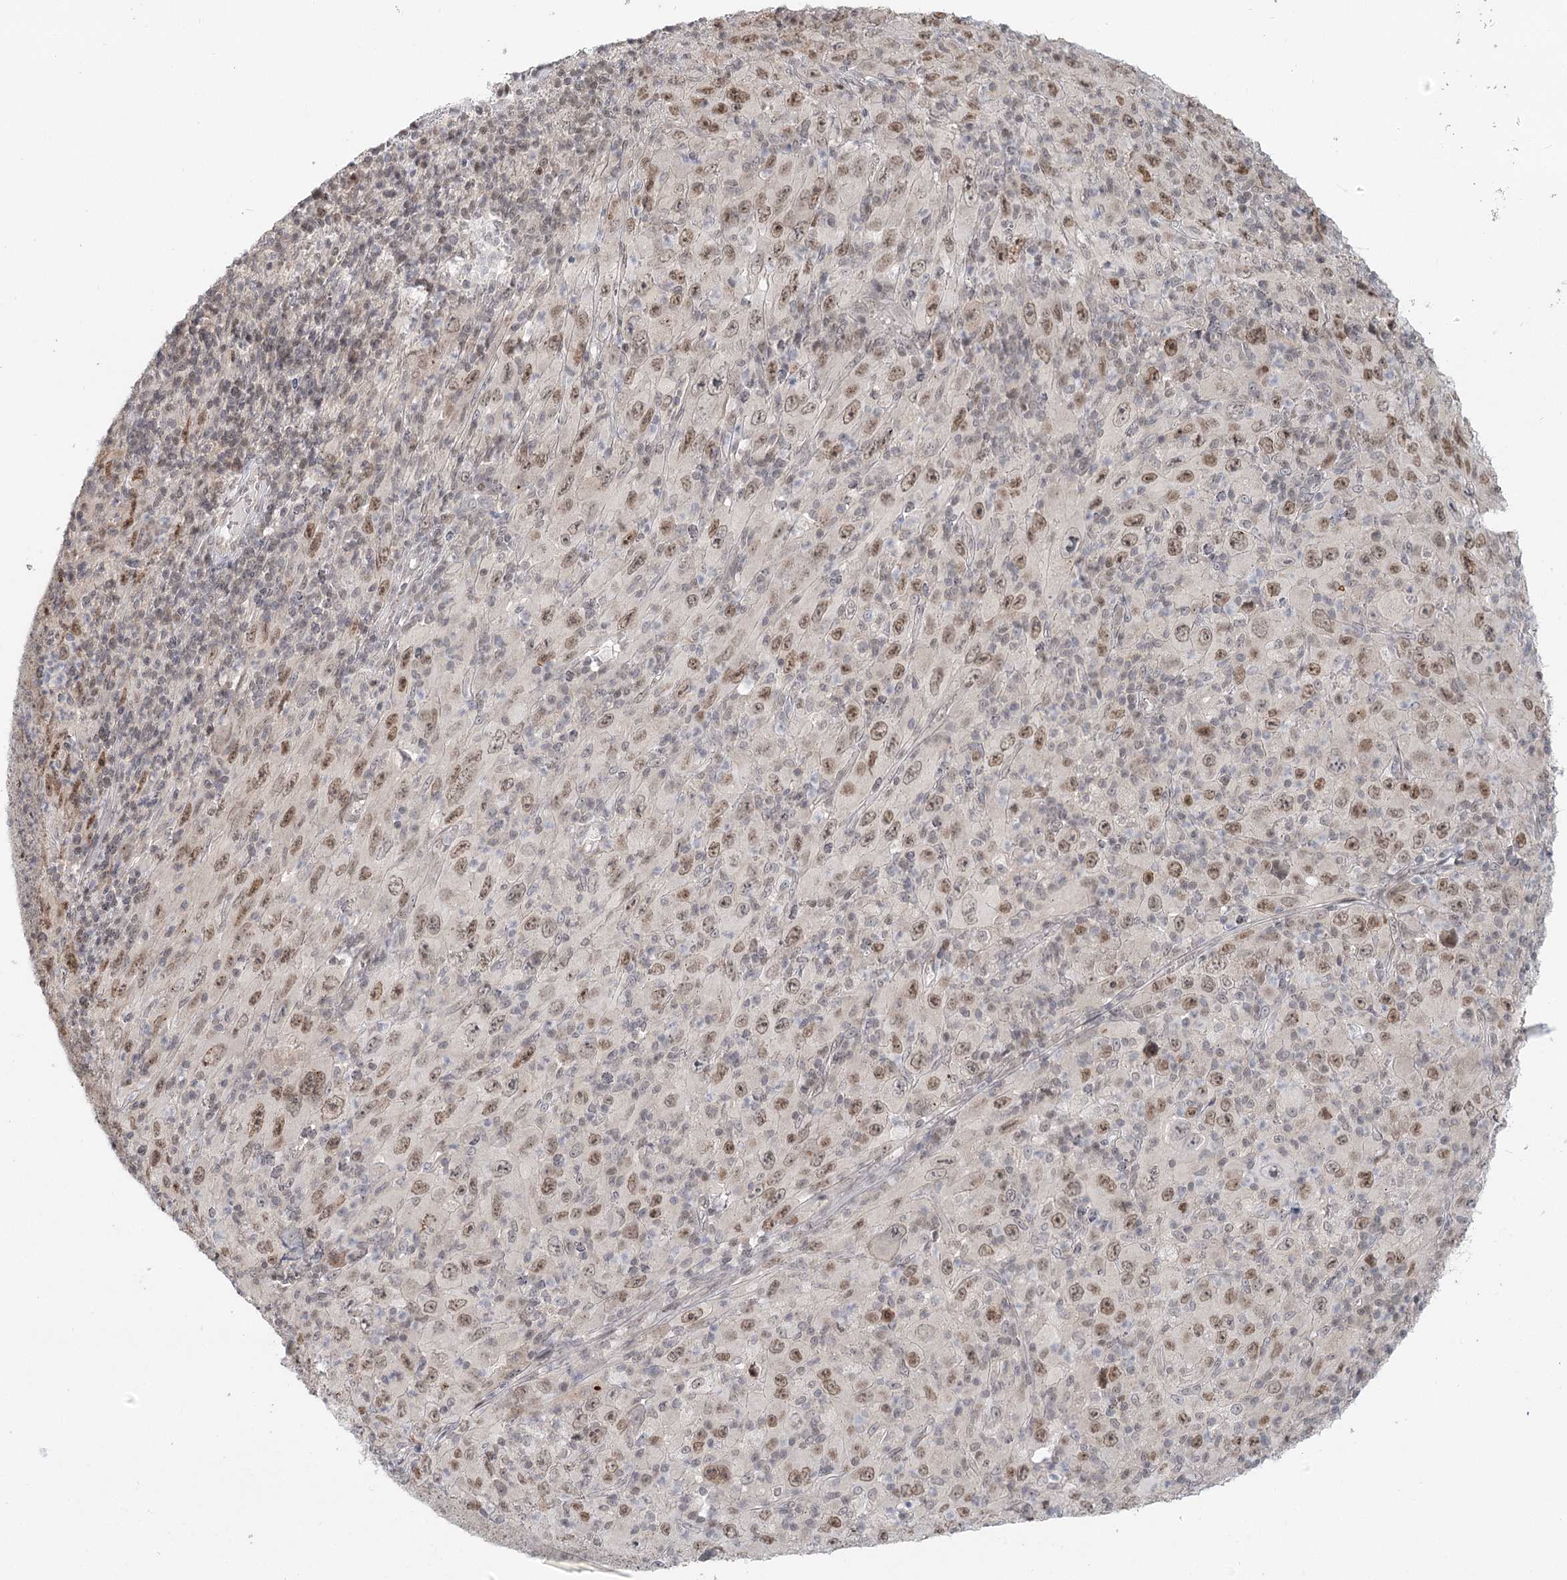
{"staining": {"intensity": "moderate", "quantity": ">75%", "location": "nuclear"}, "tissue": "melanoma", "cell_type": "Tumor cells", "image_type": "cancer", "snomed": [{"axis": "morphology", "description": "Malignant melanoma, Metastatic site"}, {"axis": "topography", "description": "Skin"}], "caption": "A brown stain shows moderate nuclear staining of a protein in melanoma tumor cells.", "gene": "R3HCC1L", "patient": {"sex": "female", "age": 56}}